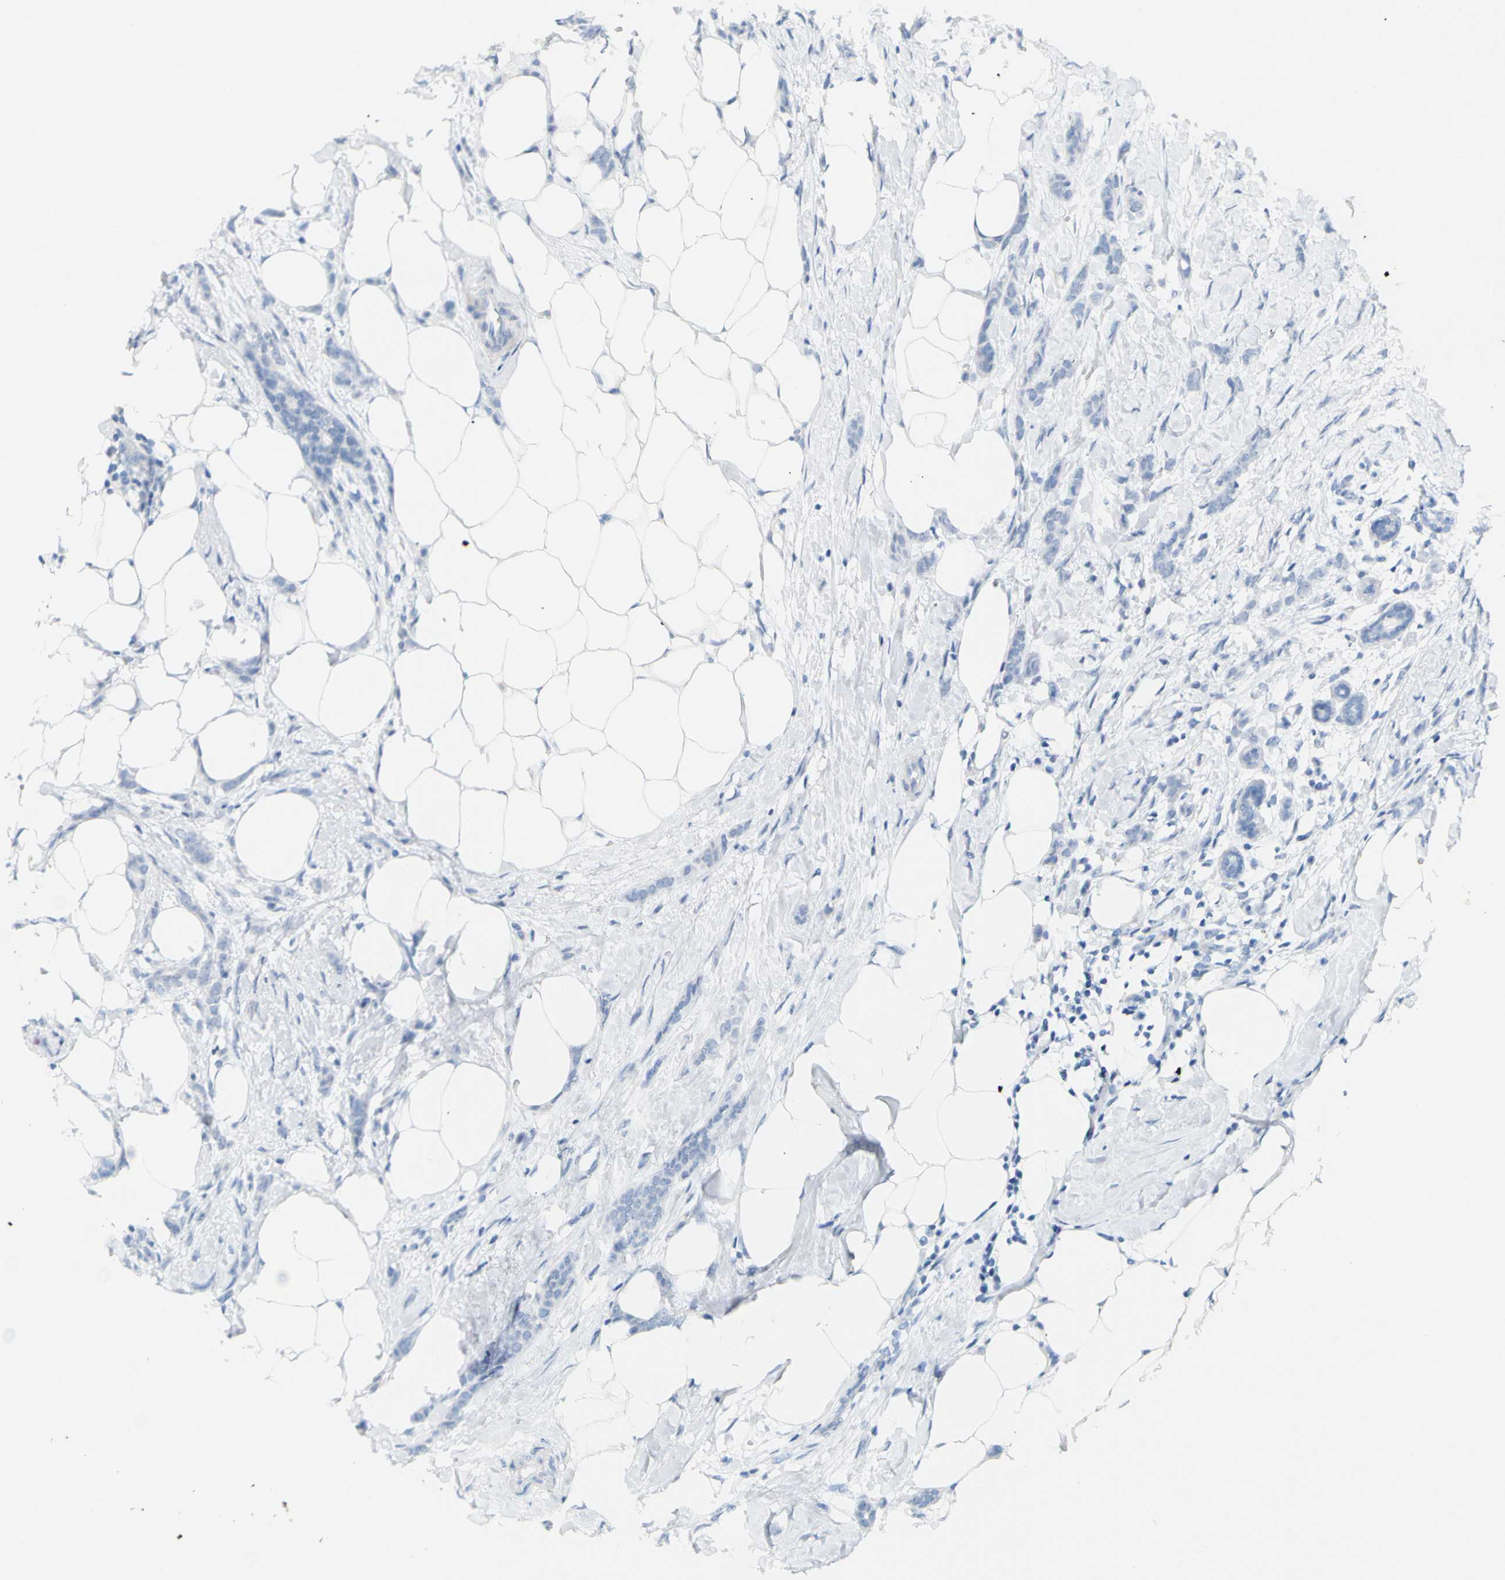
{"staining": {"intensity": "negative", "quantity": "none", "location": "none"}, "tissue": "breast cancer", "cell_type": "Tumor cells", "image_type": "cancer", "snomed": [{"axis": "morphology", "description": "Lobular carcinoma, in situ"}, {"axis": "morphology", "description": "Lobular carcinoma"}, {"axis": "topography", "description": "Breast"}], "caption": "Breast cancer was stained to show a protein in brown. There is no significant expression in tumor cells.", "gene": "OPN1SW", "patient": {"sex": "female", "age": 41}}